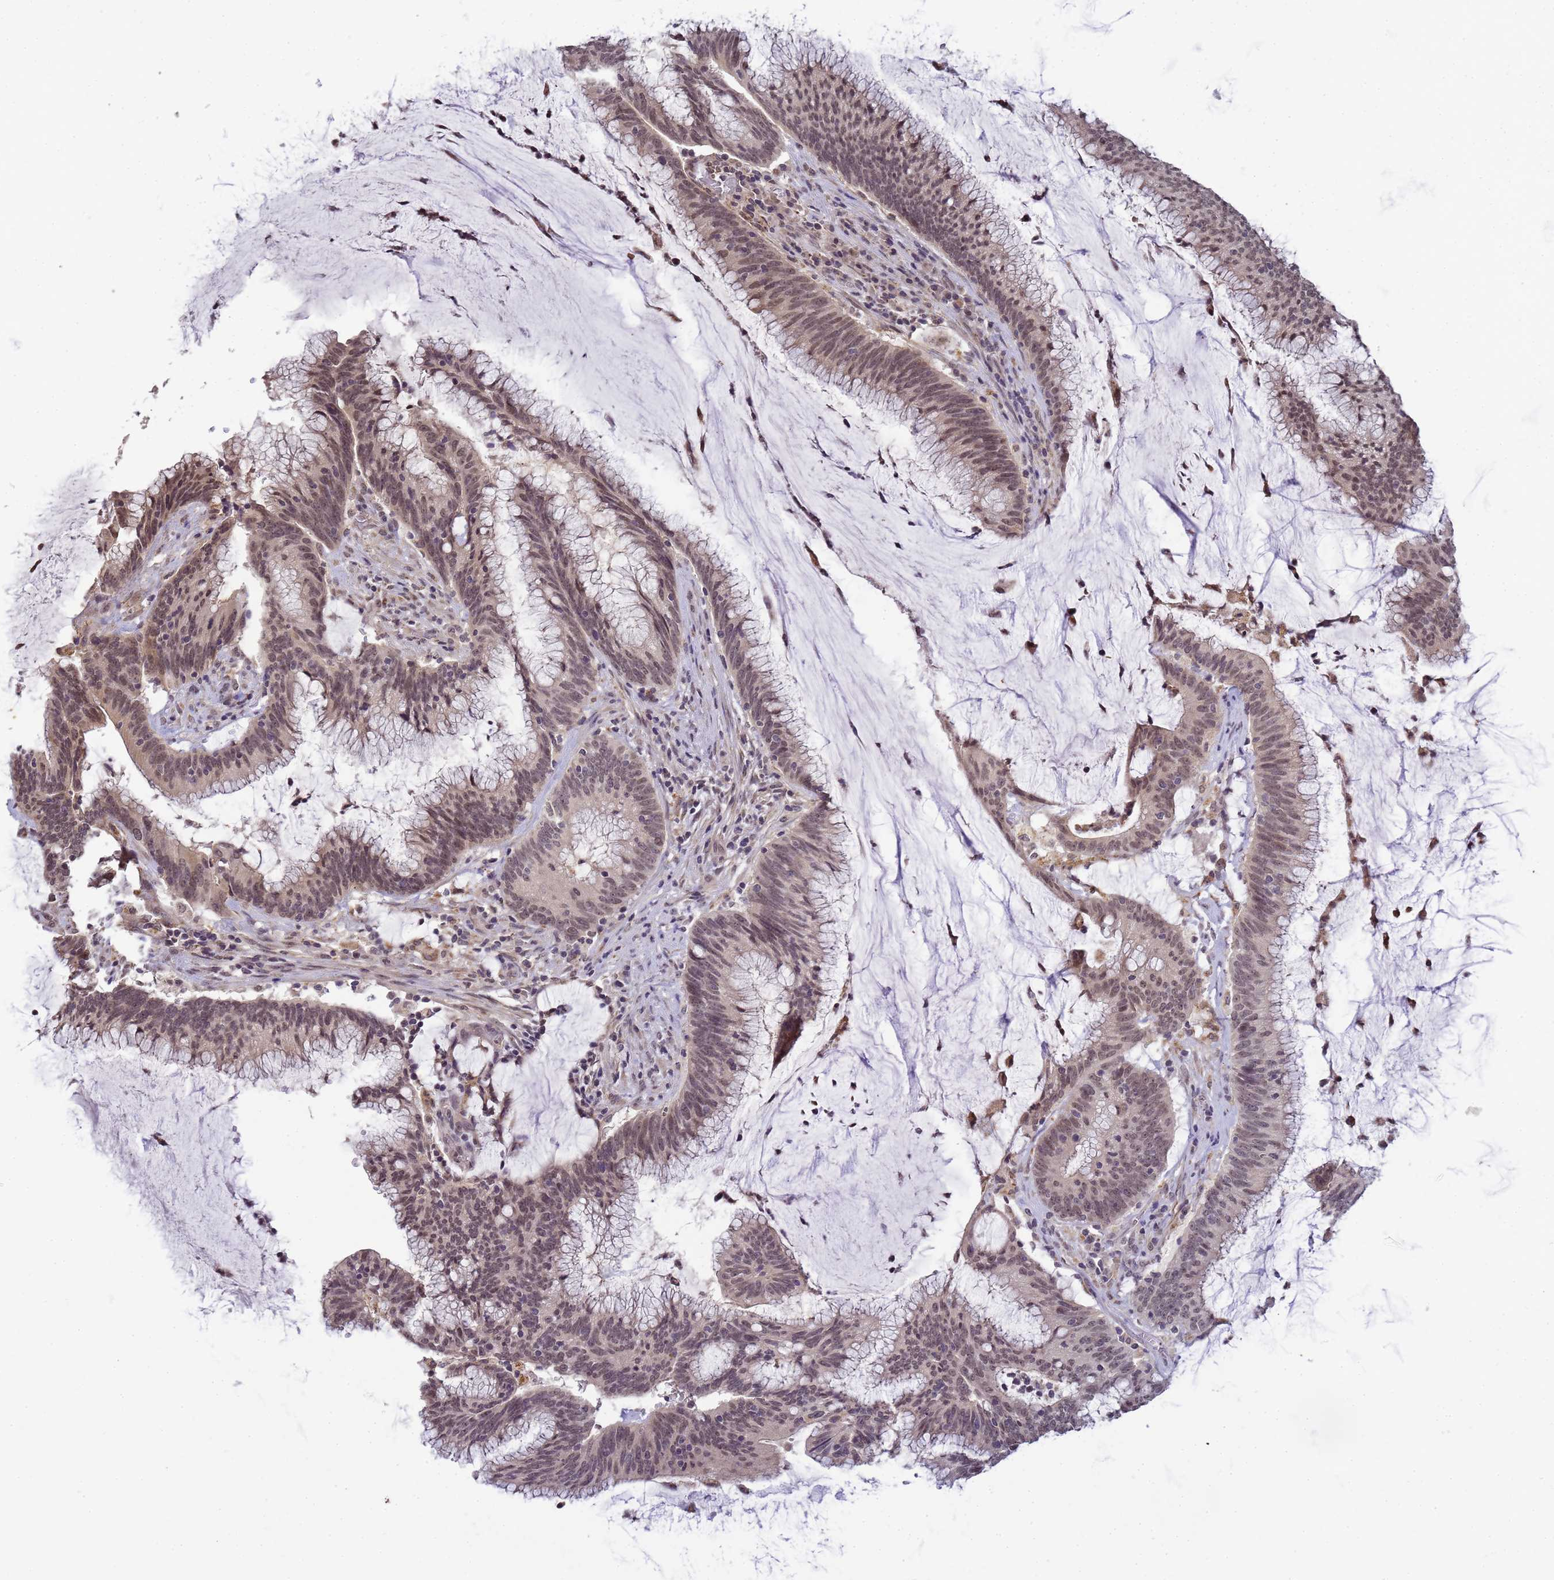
{"staining": {"intensity": "weak", "quantity": ">75%", "location": "nuclear"}, "tissue": "colorectal cancer", "cell_type": "Tumor cells", "image_type": "cancer", "snomed": [{"axis": "morphology", "description": "Adenocarcinoma, NOS"}, {"axis": "topography", "description": "Rectum"}], "caption": "This is a micrograph of immunohistochemistry (IHC) staining of colorectal cancer (adenocarcinoma), which shows weak positivity in the nuclear of tumor cells.", "gene": "MYL7", "patient": {"sex": "female", "age": 77}}